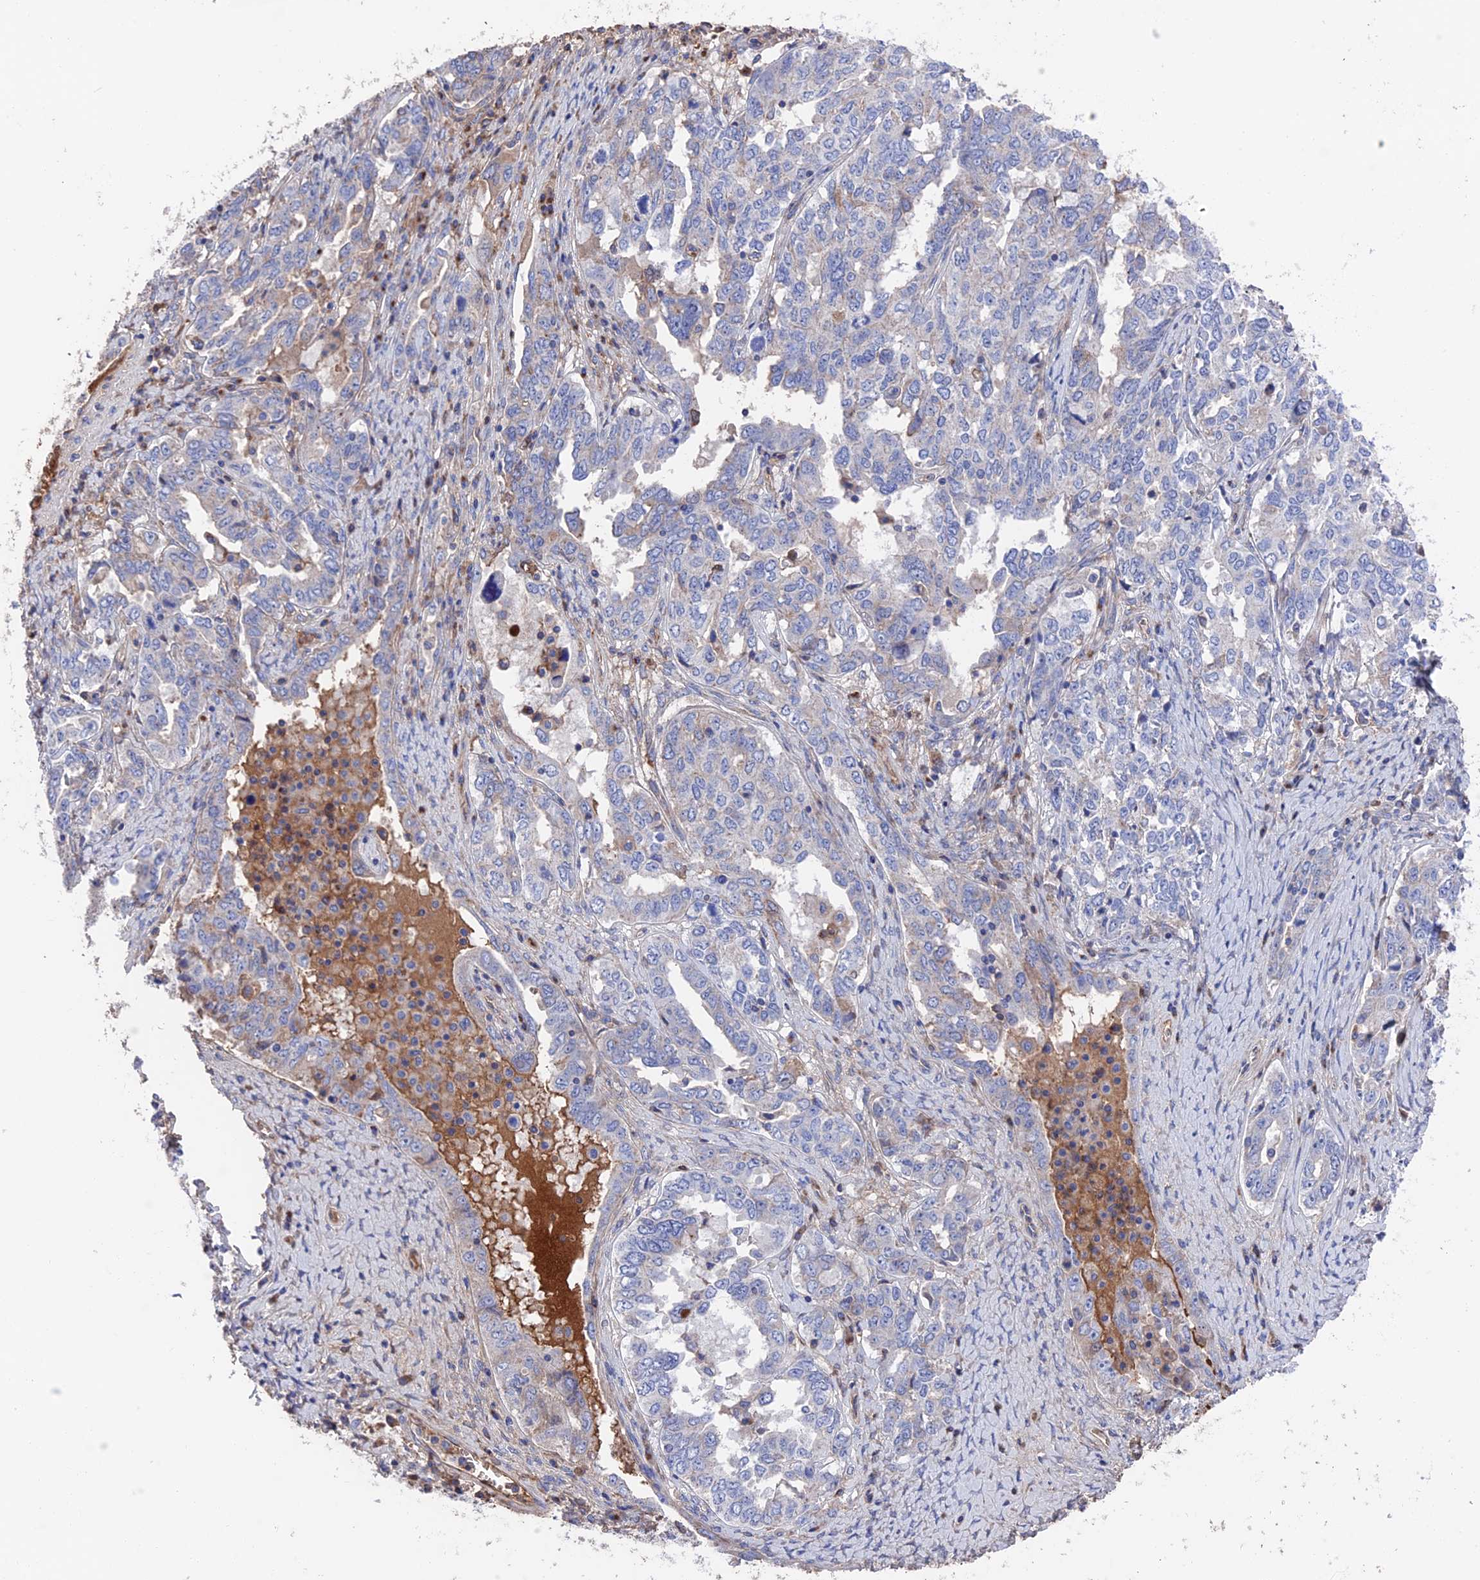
{"staining": {"intensity": "negative", "quantity": "none", "location": "none"}, "tissue": "ovarian cancer", "cell_type": "Tumor cells", "image_type": "cancer", "snomed": [{"axis": "morphology", "description": "Carcinoma, endometroid"}, {"axis": "topography", "description": "Ovary"}], "caption": "Immunohistochemistry image of neoplastic tissue: human endometroid carcinoma (ovarian) stained with DAB reveals no significant protein positivity in tumor cells.", "gene": "HPF1", "patient": {"sex": "female", "age": 62}}